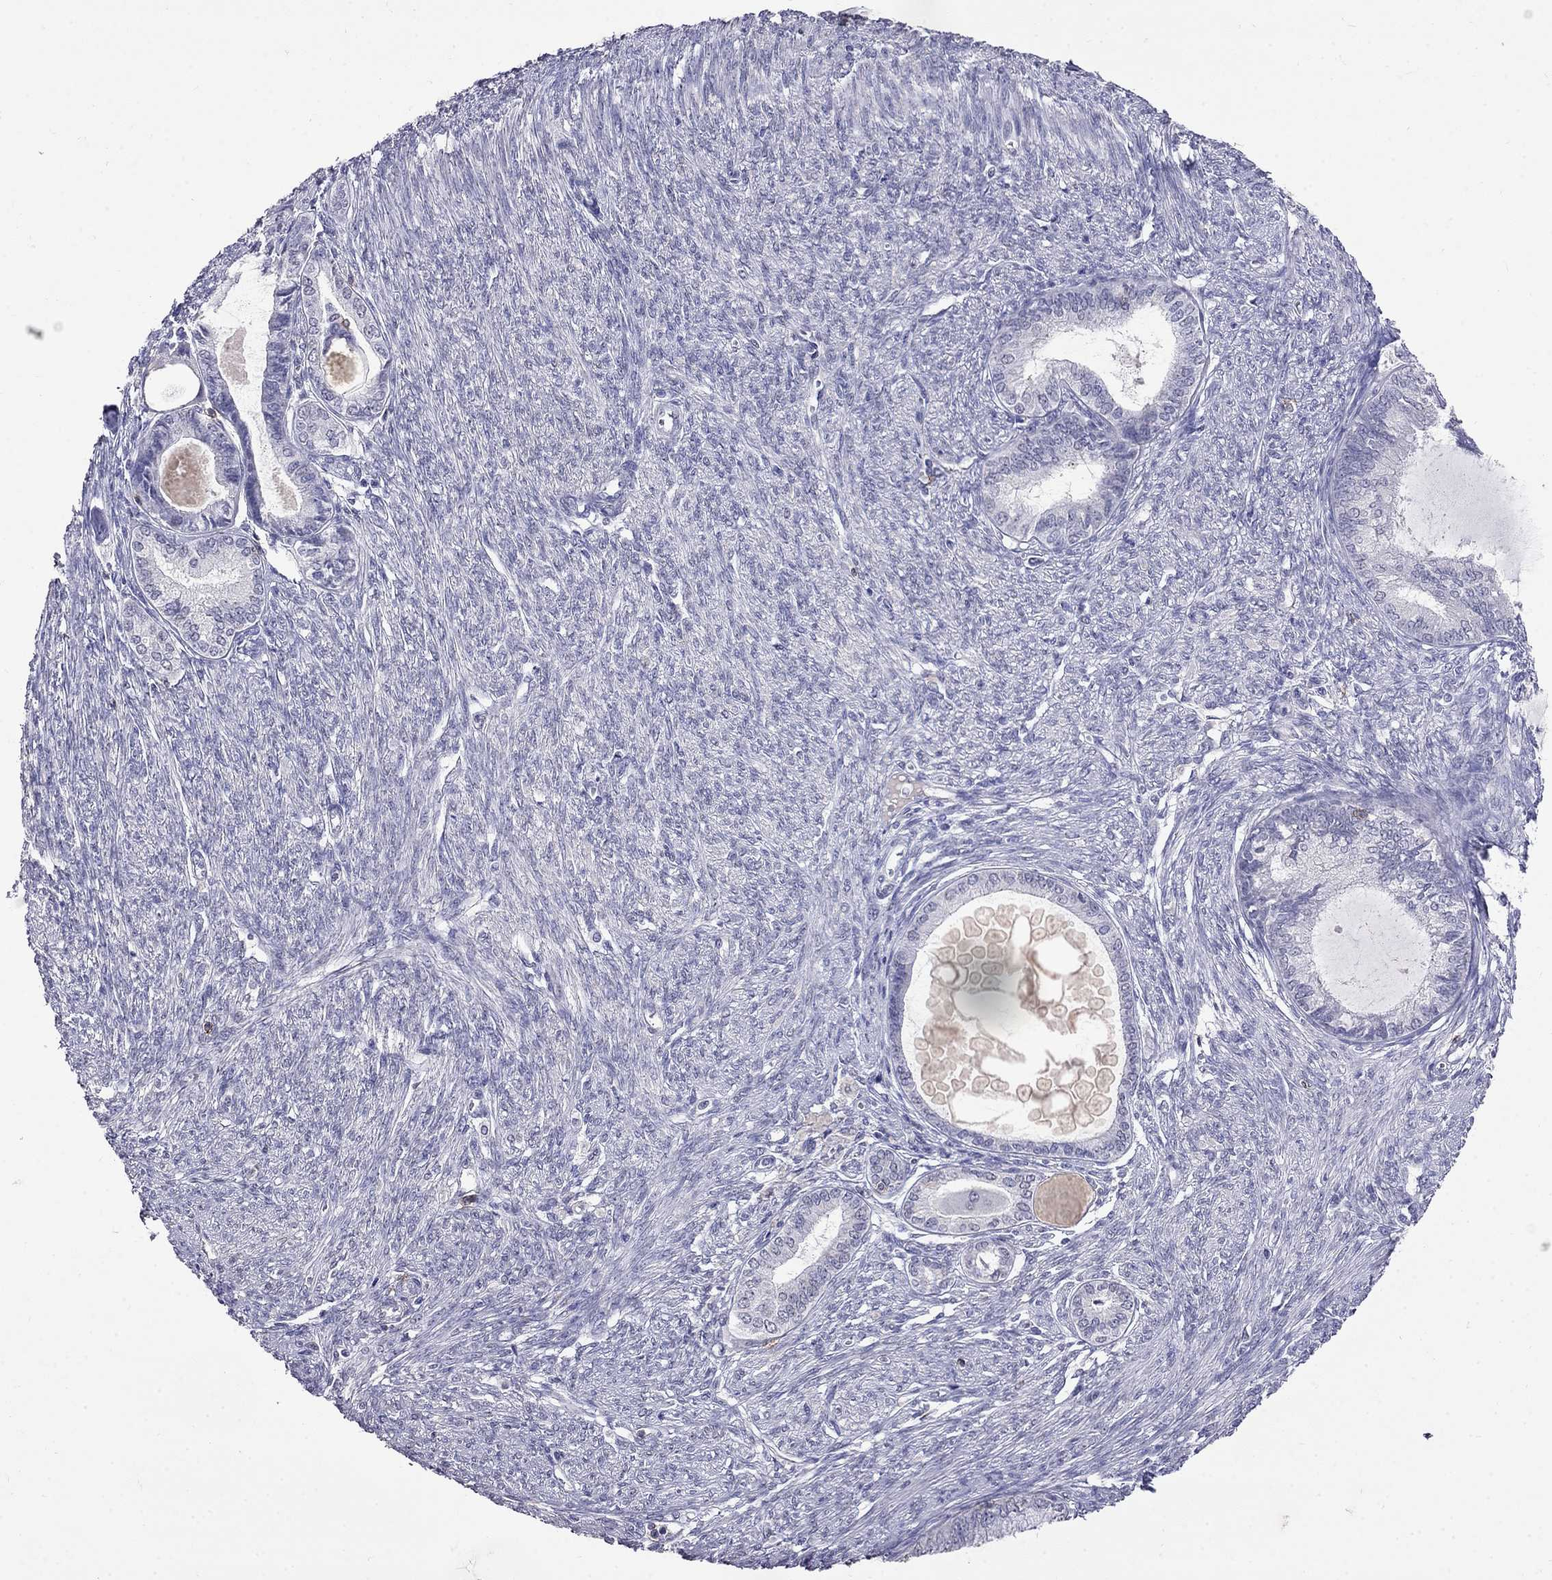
{"staining": {"intensity": "negative", "quantity": "none", "location": "none"}, "tissue": "endometrial cancer", "cell_type": "Tumor cells", "image_type": "cancer", "snomed": [{"axis": "morphology", "description": "Adenocarcinoma, NOS"}, {"axis": "topography", "description": "Endometrium"}], "caption": "Tumor cells show no significant staining in endometrial cancer (adenocarcinoma).", "gene": "CD8B", "patient": {"sex": "female", "age": 86}}